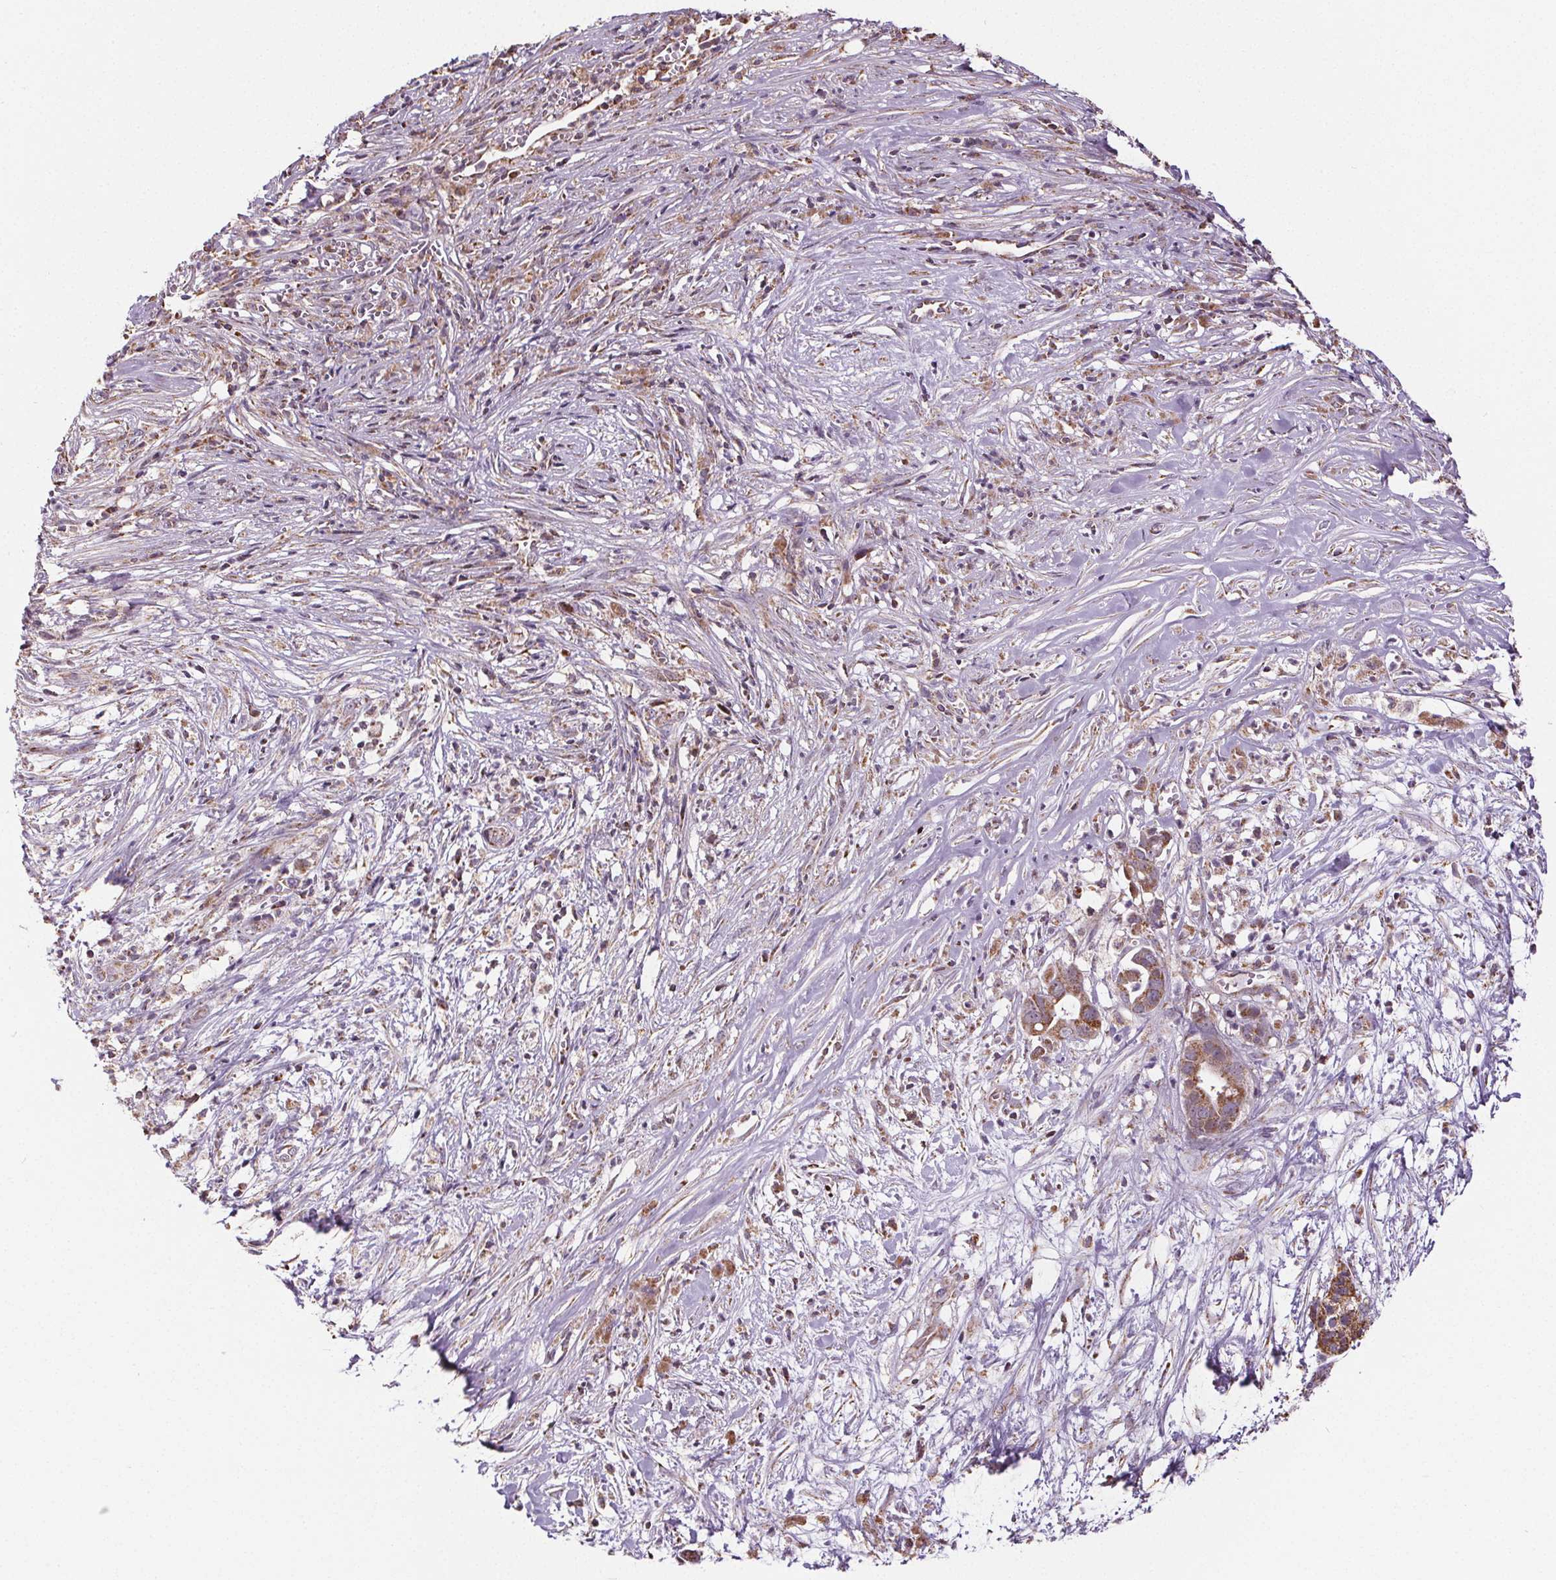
{"staining": {"intensity": "moderate", "quantity": ">75%", "location": "cytoplasmic/membranous"}, "tissue": "pancreatic cancer", "cell_type": "Tumor cells", "image_type": "cancer", "snomed": [{"axis": "morphology", "description": "Adenocarcinoma, NOS"}, {"axis": "topography", "description": "Pancreas"}], "caption": "There is medium levels of moderate cytoplasmic/membranous expression in tumor cells of adenocarcinoma (pancreatic), as demonstrated by immunohistochemical staining (brown color).", "gene": "SUCLA2", "patient": {"sex": "male", "age": 61}}